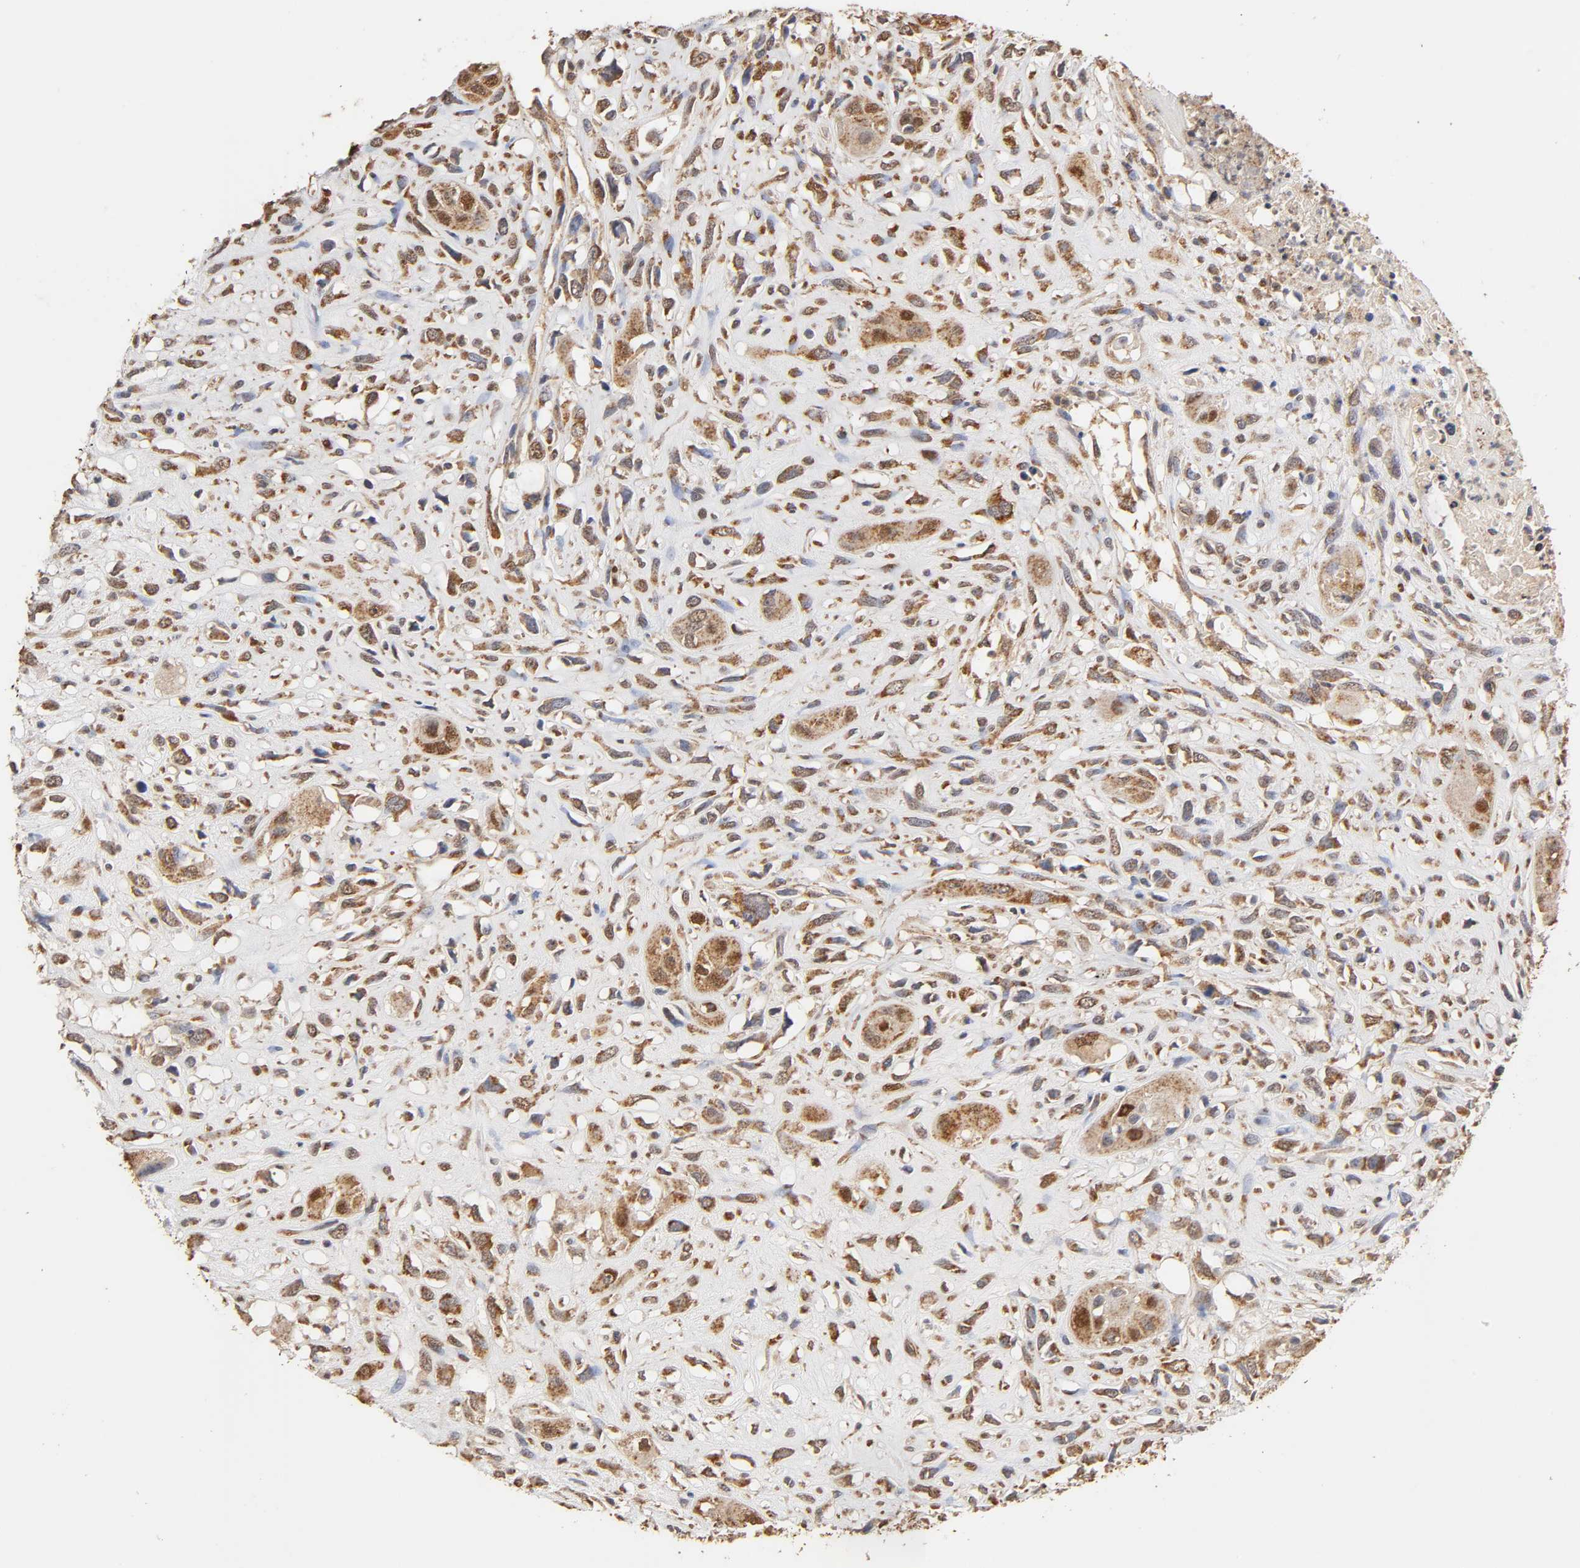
{"staining": {"intensity": "moderate", "quantity": ">75%", "location": "cytoplasmic/membranous"}, "tissue": "head and neck cancer", "cell_type": "Tumor cells", "image_type": "cancer", "snomed": [{"axis": "morphology", "description": "Necrosis, NOS"}, {"axis": "morphology", "description": "Neoplasm, malignant, NOS"}, {"axis": "topography", "description": "Salivary gland"}, {"axis": "topography", "description": "Head-Neck"}], "caption": "IHC of neoplasm (malignant) (head and neck) exhibits medium levels of moderate cytoplasmic/membranous expression in approximately >75% of tumor cells.", "gene": "PKN1", "patient": {"sex": "male", "age": 43}}